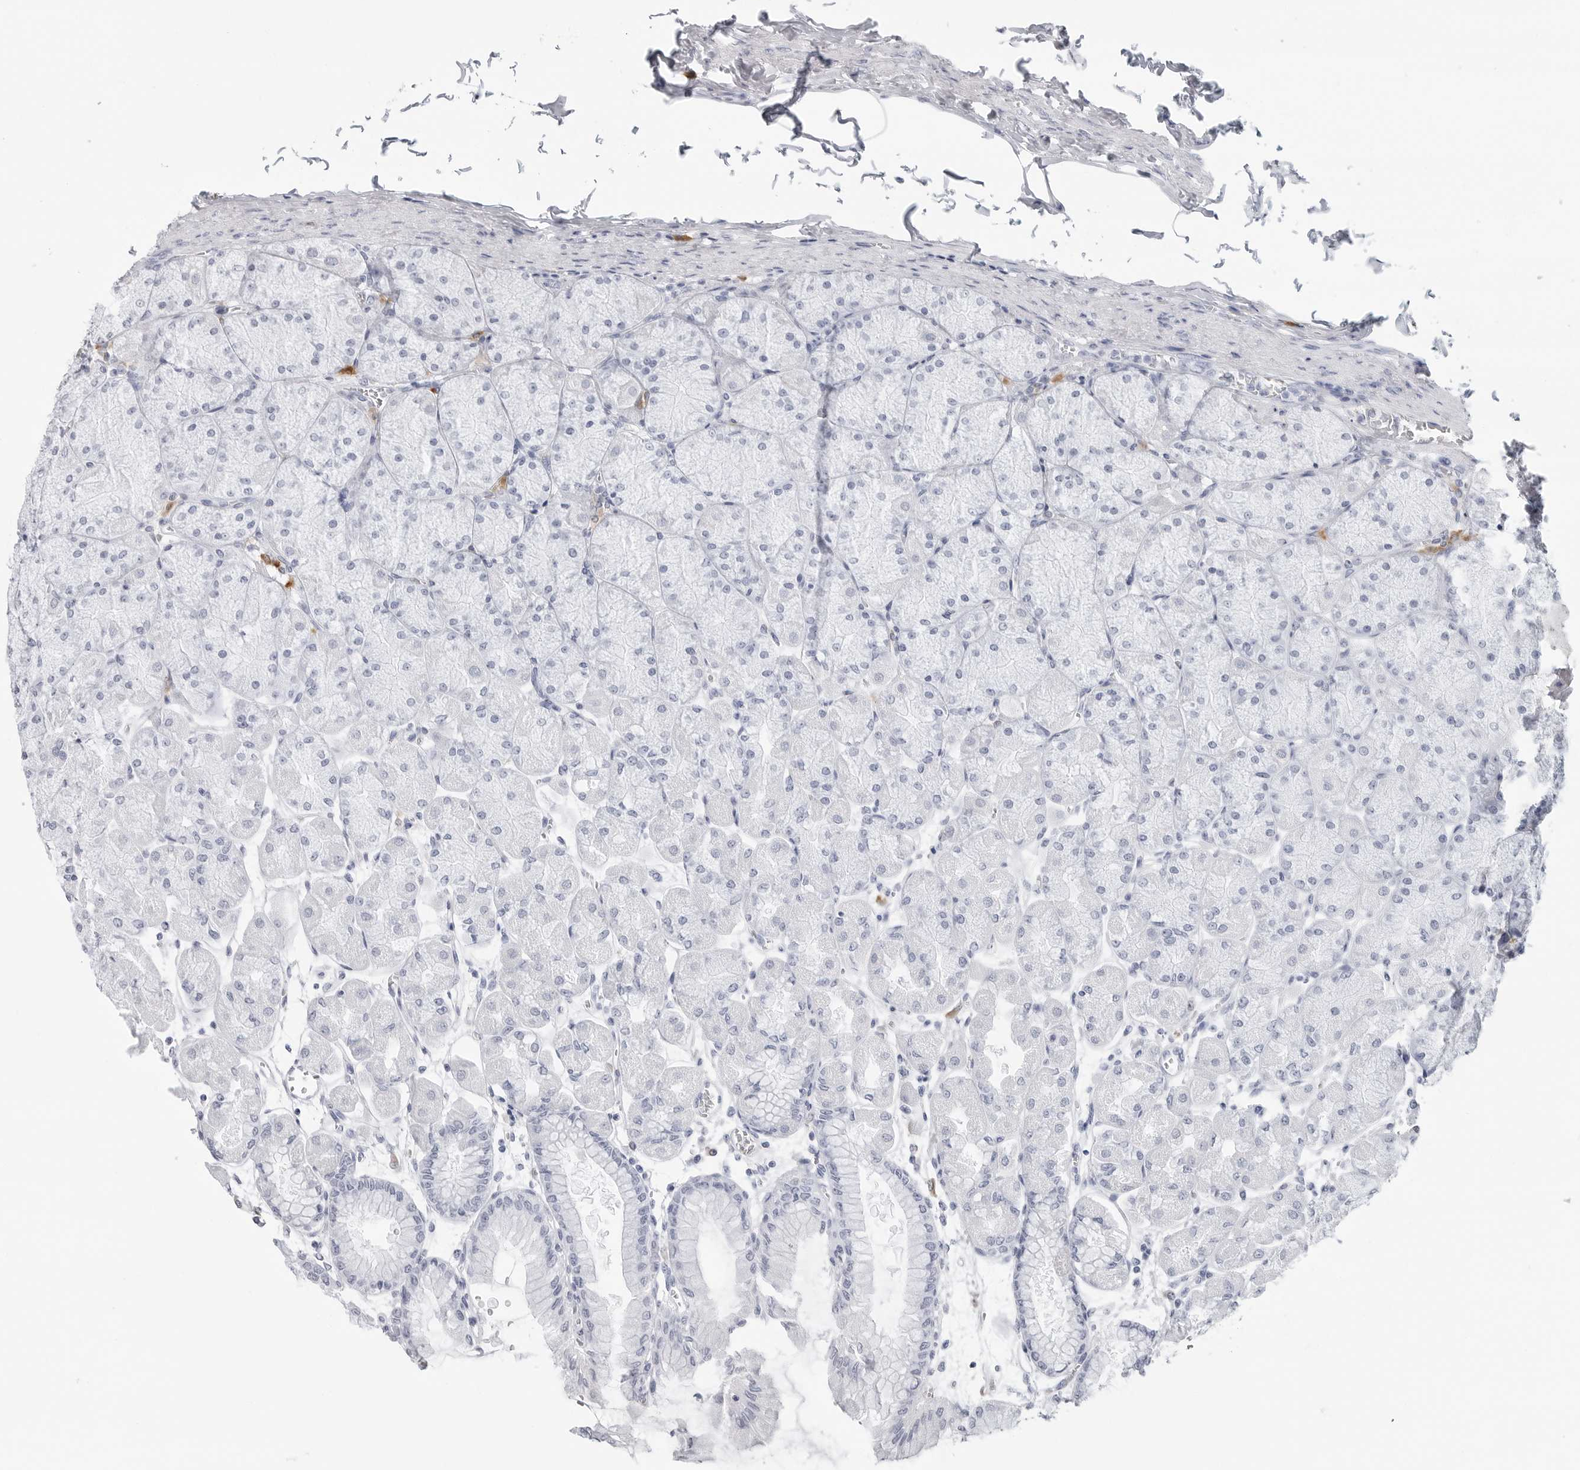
{"staining": {"intensity": "negative", "quantity": "none", "location": "none"}, "tissue": "stomach", "cell_type": "Glandular cells", "image_type": "normal", "snomed": [{"axis": "morphology", "description": "Normal tissue, NOS"}, {"axis": "topography", "description": "Stomach, upper"}], "caption": "A high-resolution image shows IHC staining of unremarkable stomach, which shows no significant expression in glandular cells. Nuclei are stained in blue.", "gene": "AMPD1", "patient": {"sex": "female", "age": 56}}